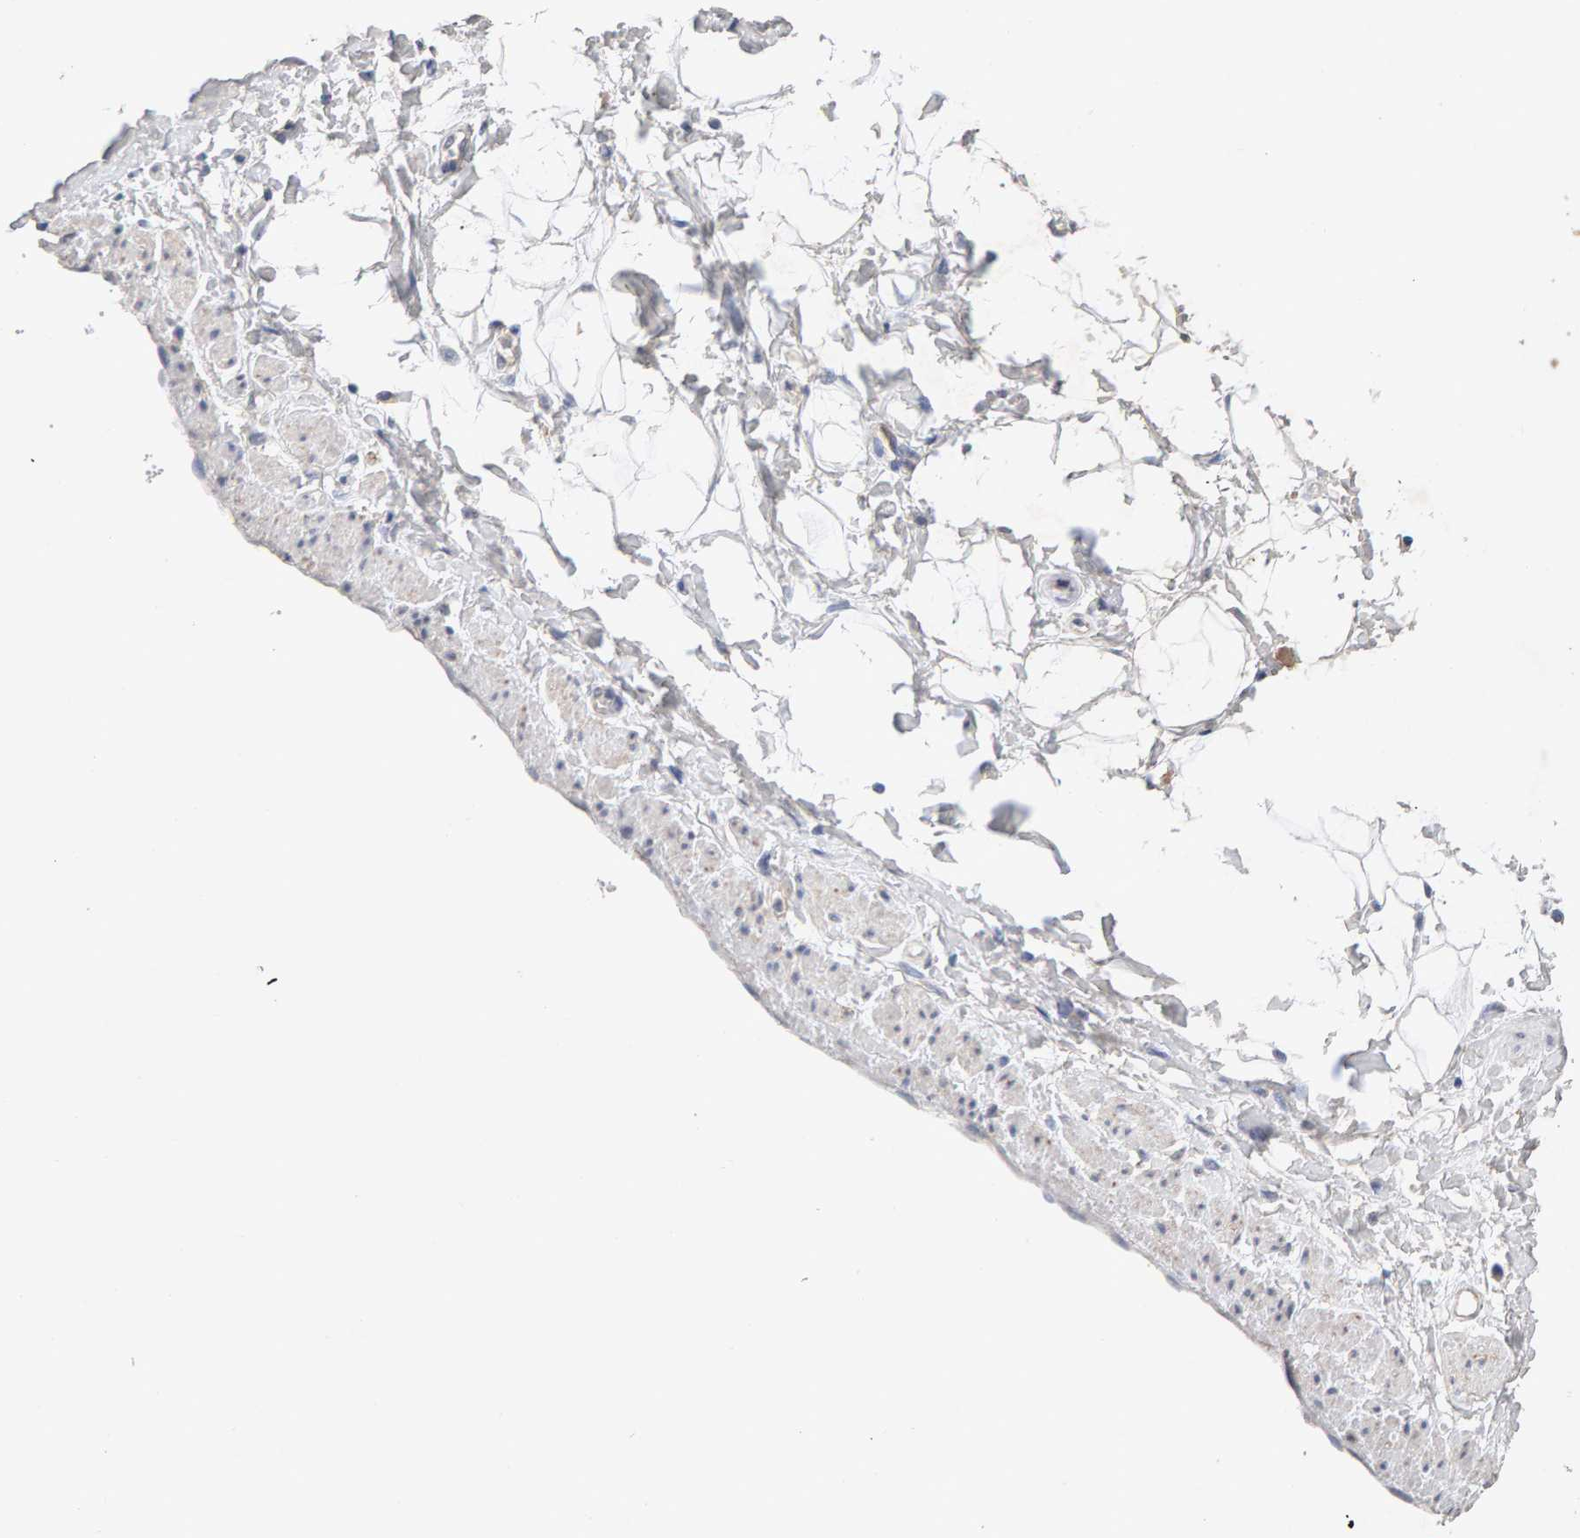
{"staining": {"intensity": "negative", "quantity": "none", "location": "none"}, "tissue": "adipose tissue", "cell_type": "Adipocytes", "image_type": "normal", "snomed": [{"axis": "morphology", "description": "Normal tissue, NOS"}, {"axis": "topography", "description": "Soft tissue"}], "caption": "DAB immunohistochemical staining of normal human adipose tissue shows no significant positivity in adipocytes.", "gene": "PTPRM", "patient": {"sex": "male", "age": 72}}